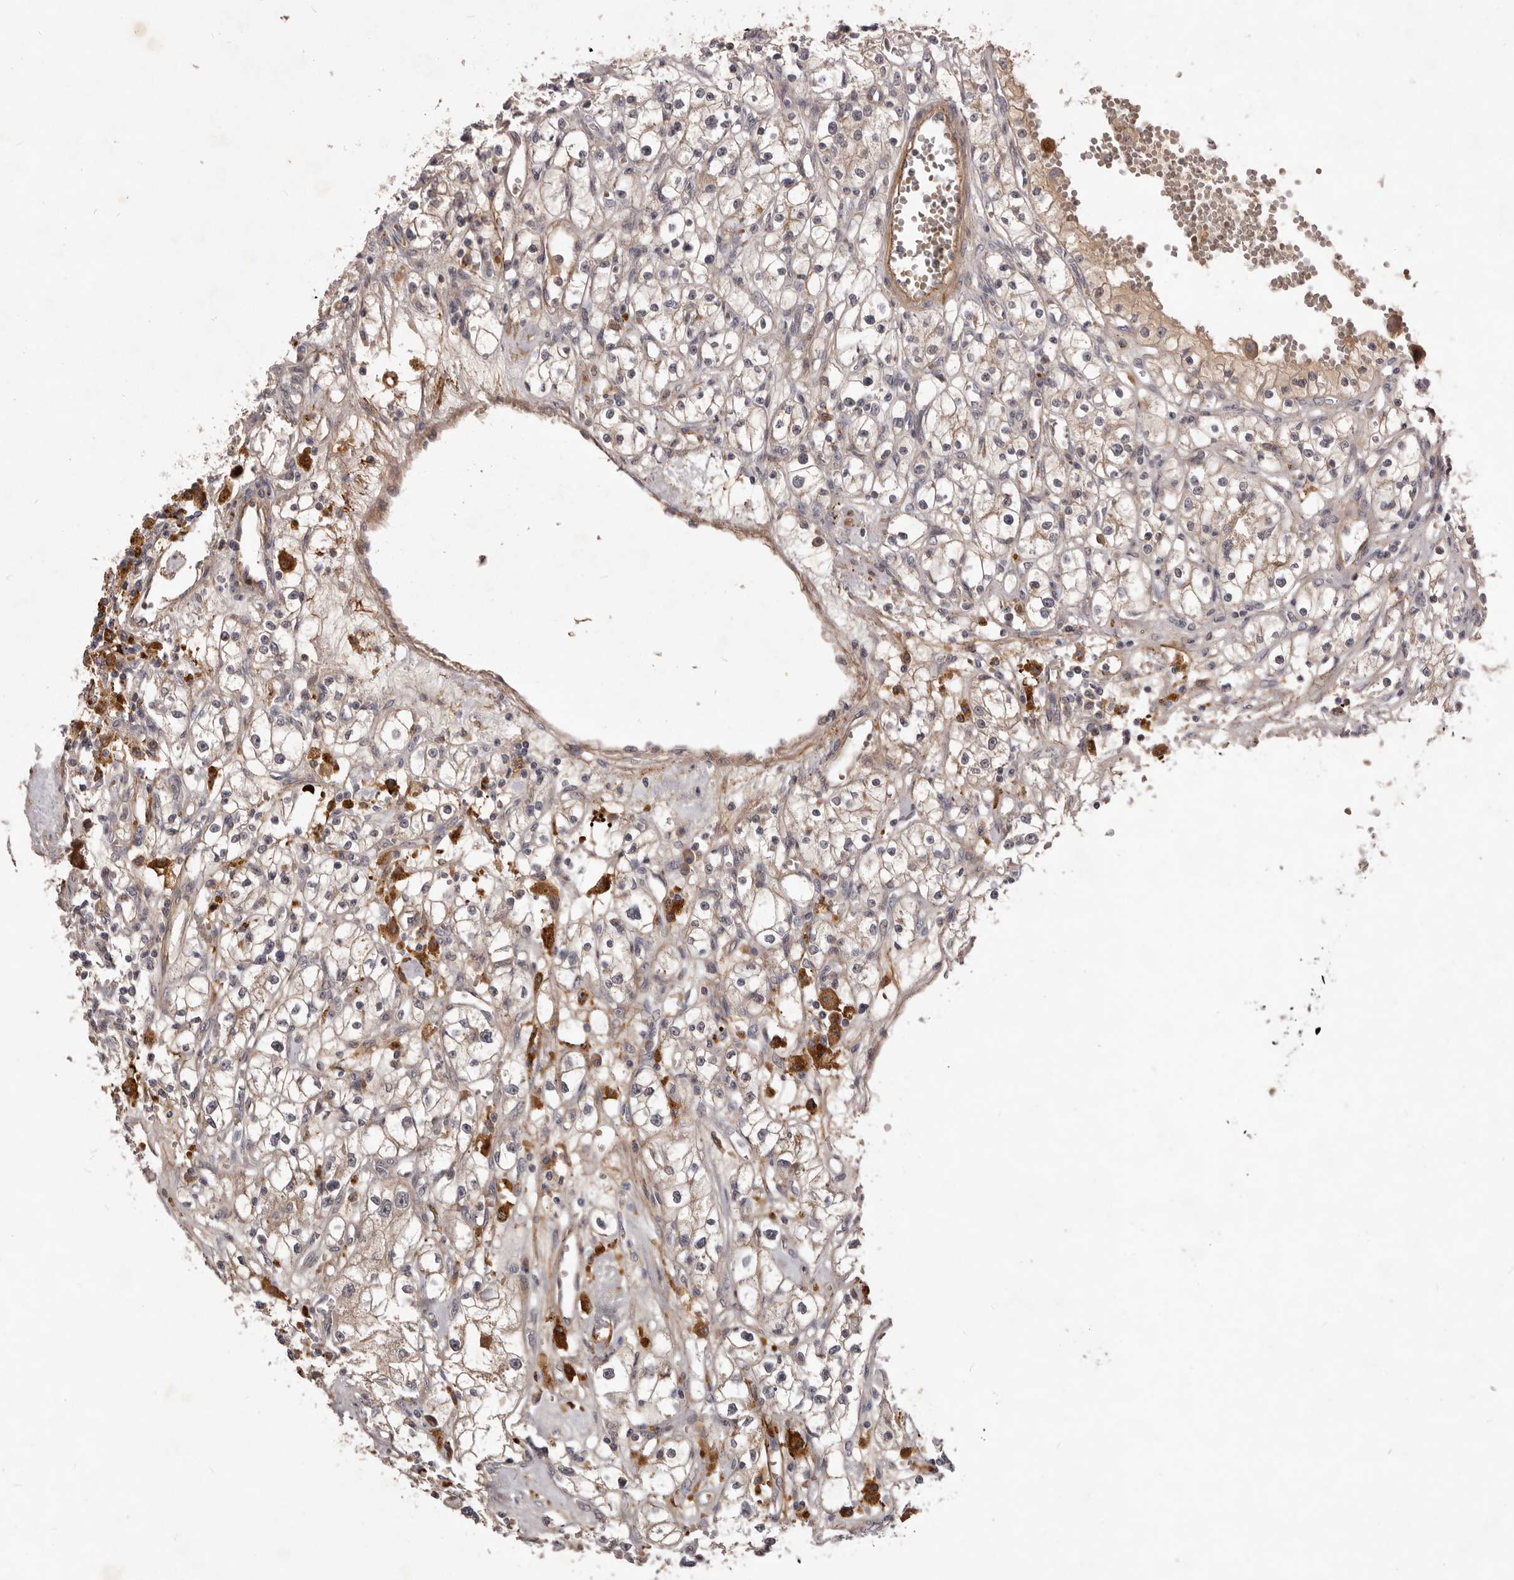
{"staining": {"intensity": "weak", "quantity": "<25%", "location": "cytoplasmic/membranous"}, "tissue": "renal cancer", "cell_type": "Tumor cells", "image_type": "cancer", "snomed": [{"axis": "morphology", "description": "Adenocarcinoma, NOS"}, {"axis": "topography", "description": "Kidney"}], "caption": "Immunohistochemistry (IHC) photomicrograph of neoplastic tissue: renal cancer (adenocarcinoma) stained with DAB shows no significant protein staining in tumor cells. The staining was performed using DAB (3,3'-diaminobenzidine) to visualize the protein expression in brown, while the nuclei were stained in blue with hematoxylin (Magnification: 20x).", "gene": "HBS1L", "patient": {"sex": "male", "age": 56}}